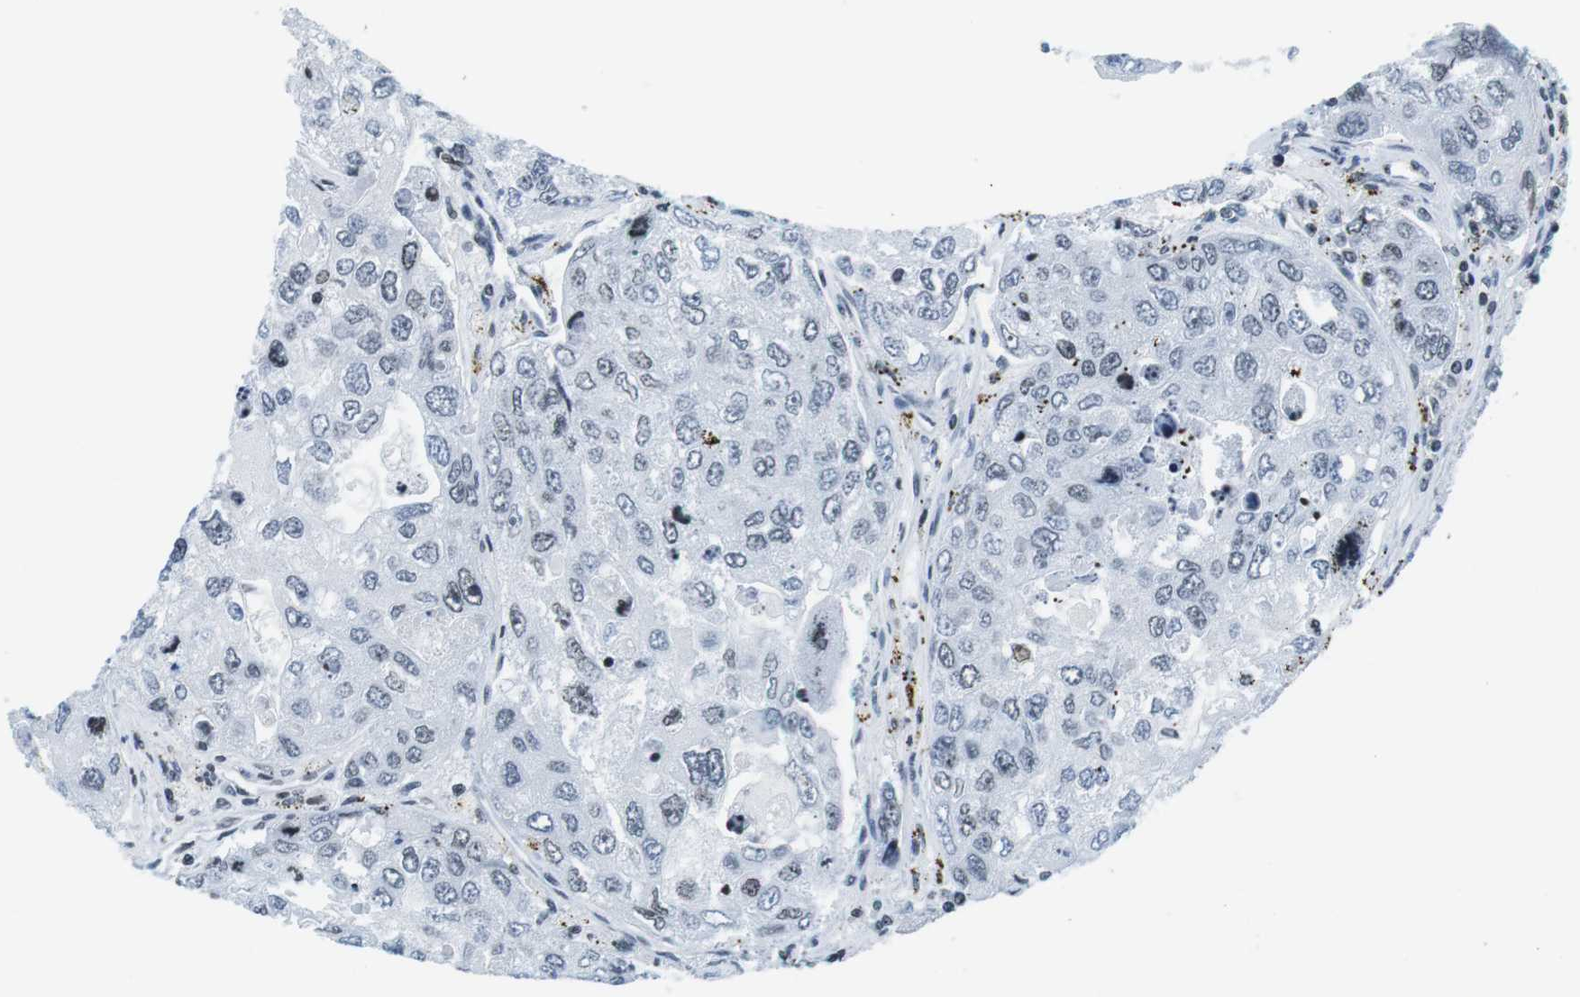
{"staining": {"intensity": "weak", "quantity": "25%-75%", "location": "nuclear"}, "tissue": "urothelial cancer", "cell_type": "Tumor cells", "image_type": "cancer", "snomed": [{"axis": "morphology", "description": "Urothelial carcinoma, High grade"}, {"axis": "topography", "description": "Lymph node"}, {"axis": "topography", "description": "Urinary bladder"}], "caption": "An IHC photomicrograph of neoplastic tissue is shown. Protein staining in brown labels weak nuclear positivity in high-grade urothelial carcinoma within tumor cells. (Brightfield microscopy of DAB IHC at high magnification).", "gene": "E2F2", "patient": {"sex": "male", "age": 51}}